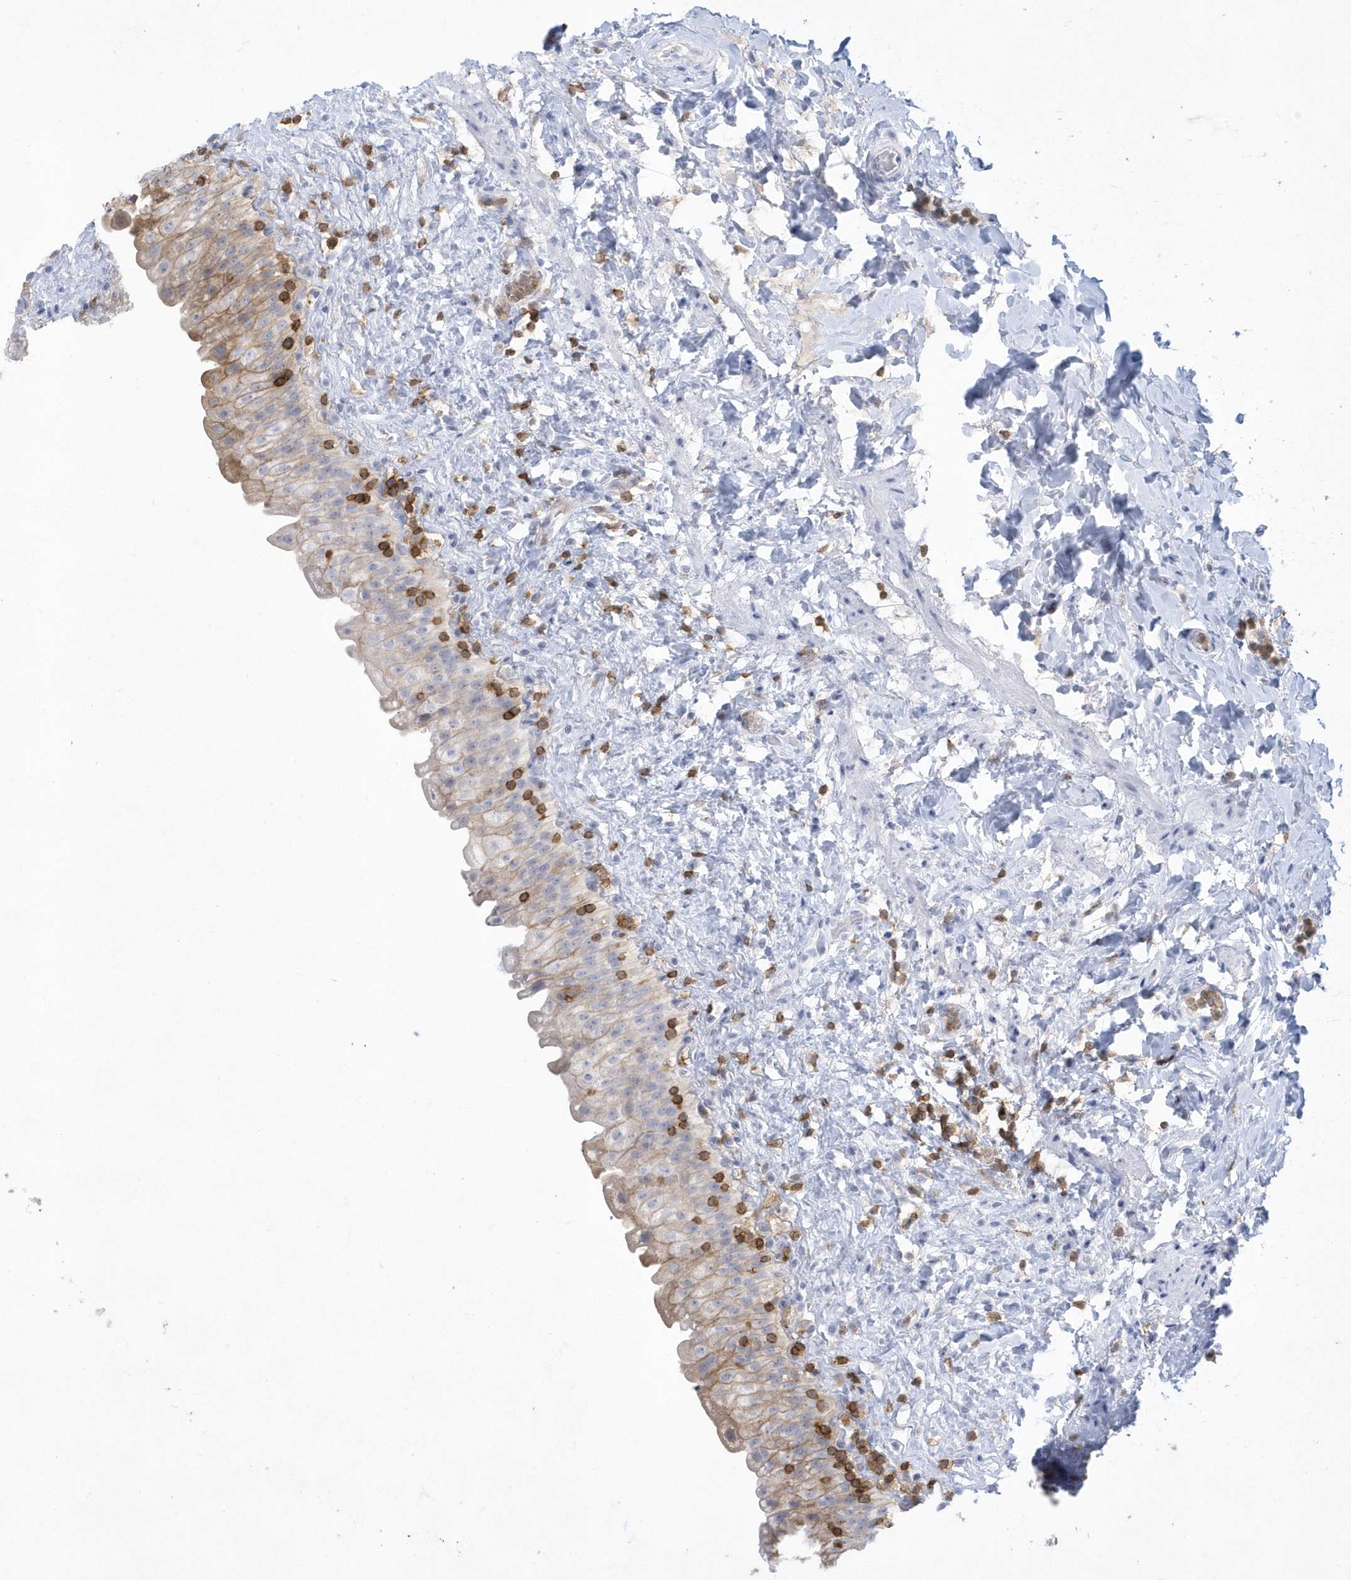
{"staining": {"intensity": "moderate", "quantity": "<25%", "location": "cytoplasmic/membranous"}, "tissue": "urinary bladder", "cell_type": "Urothelial cells", "image_type": "normal", "snomed": [{"axis": "morphology", "description": "Normal tissue, NOS"}, {"axis": "topography", "description": "Urinary bladder"}], "caption": "A brown stain highlights moderate cytoplasmic/membranous positivity of a protein in urothelial cells of benign human urinary bladder. (IHC, brightfield microscopy, high magnification).", "gene": "PSD4", "patient": {"sex": "female", "age": 27}}